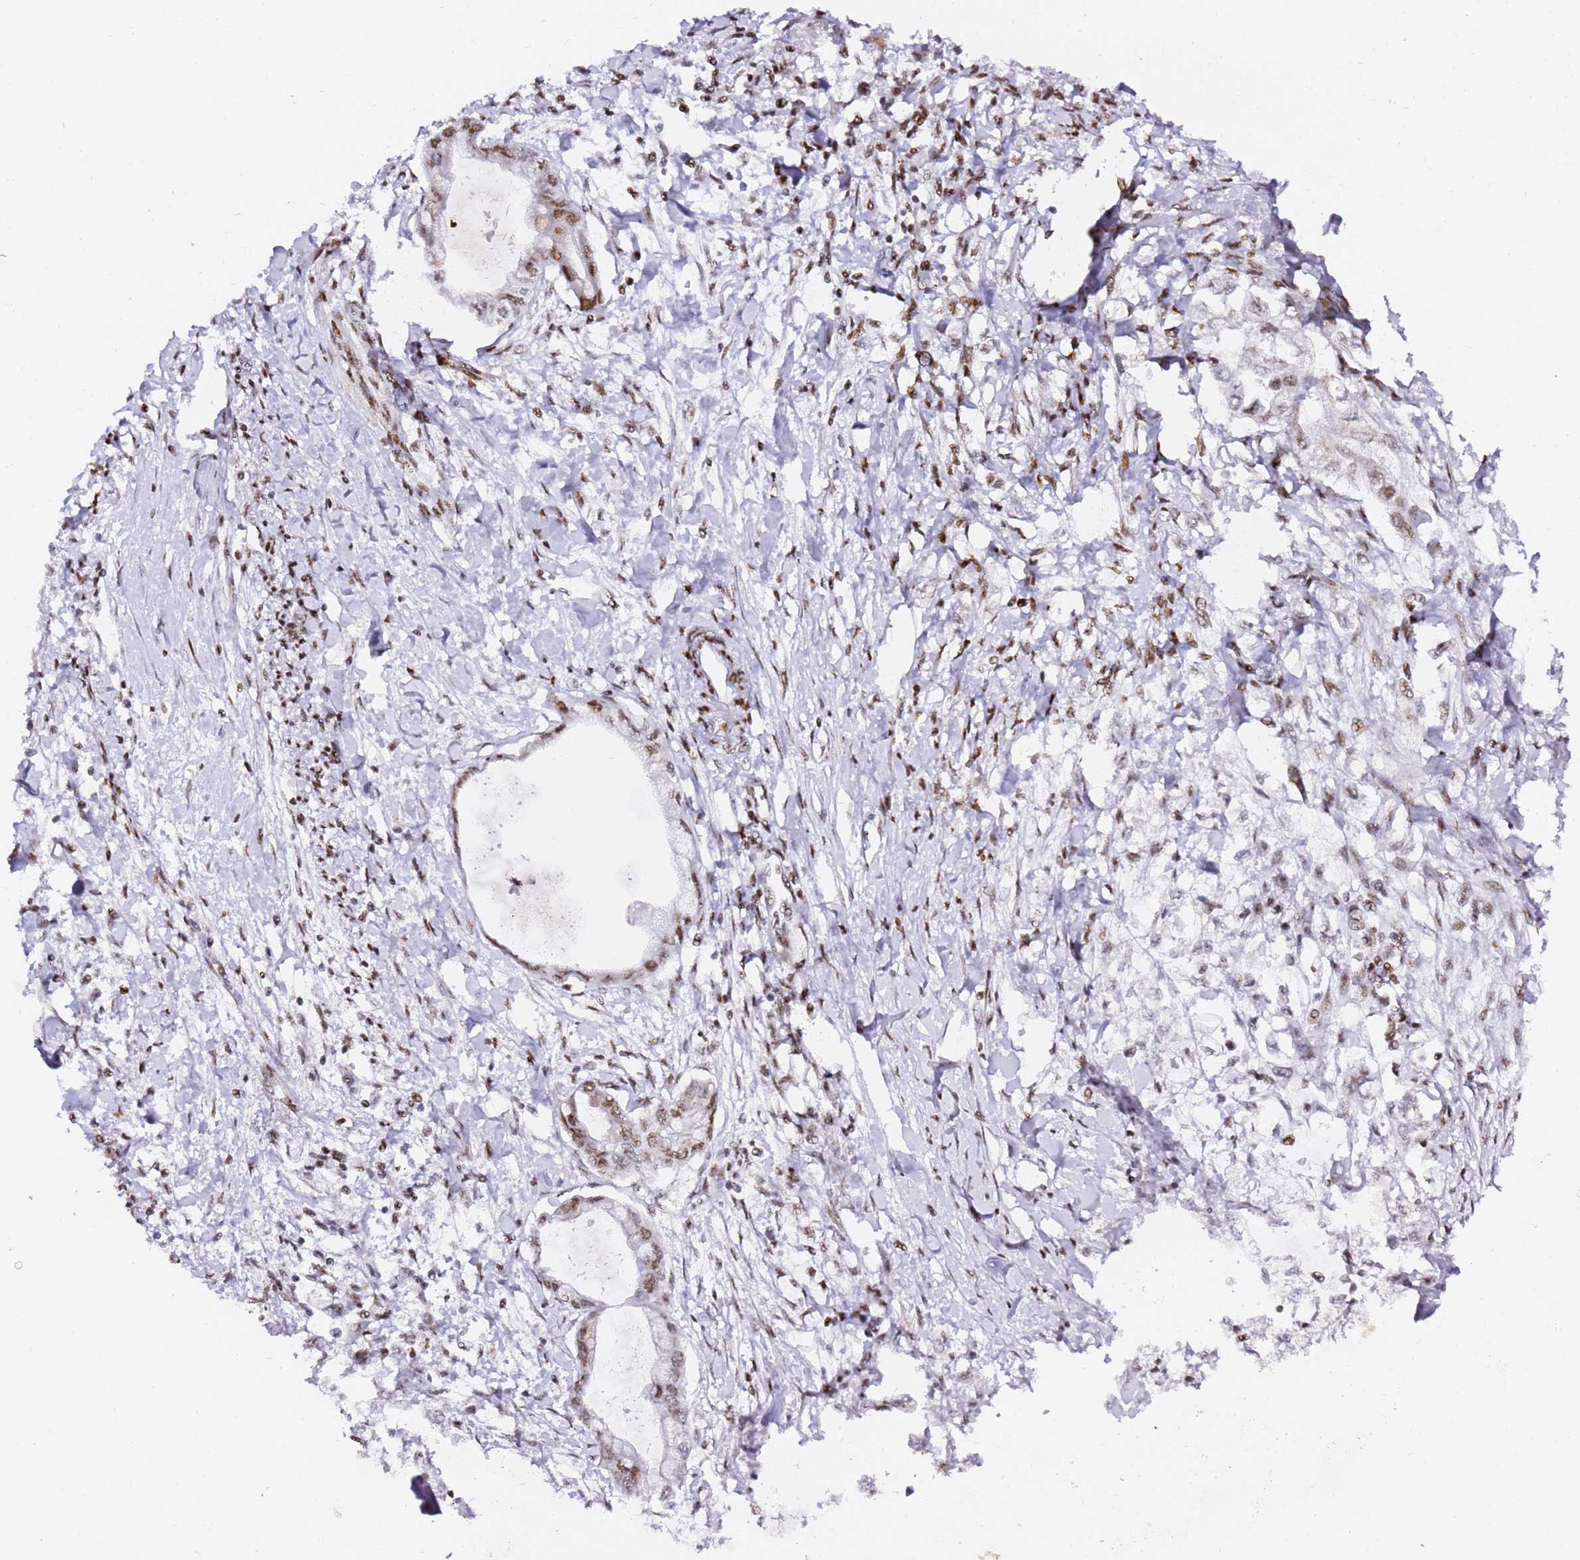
{"staining": {"intensity": "moderate", "quantity": "25%-75%", "location": "nuclear"}, "tissue": "pancreatic cancer", "cell_type": "Tumor cells", "image_type": "cancer", "snomed": [{"axis": "morphology", "description": "Adenocarcinoma, NOS"}, {"axis": "topography", "description": "Pancreas"}], "caption": "IHC (DAB (3,3'-diaminobenzidine)) staining of human pancreatic cancer shows moderate nuclear protein expression in approximately 25%-75% of tumor cells.", "gene": "GBP2", "patient": {"sex": "male", "age": 48}}